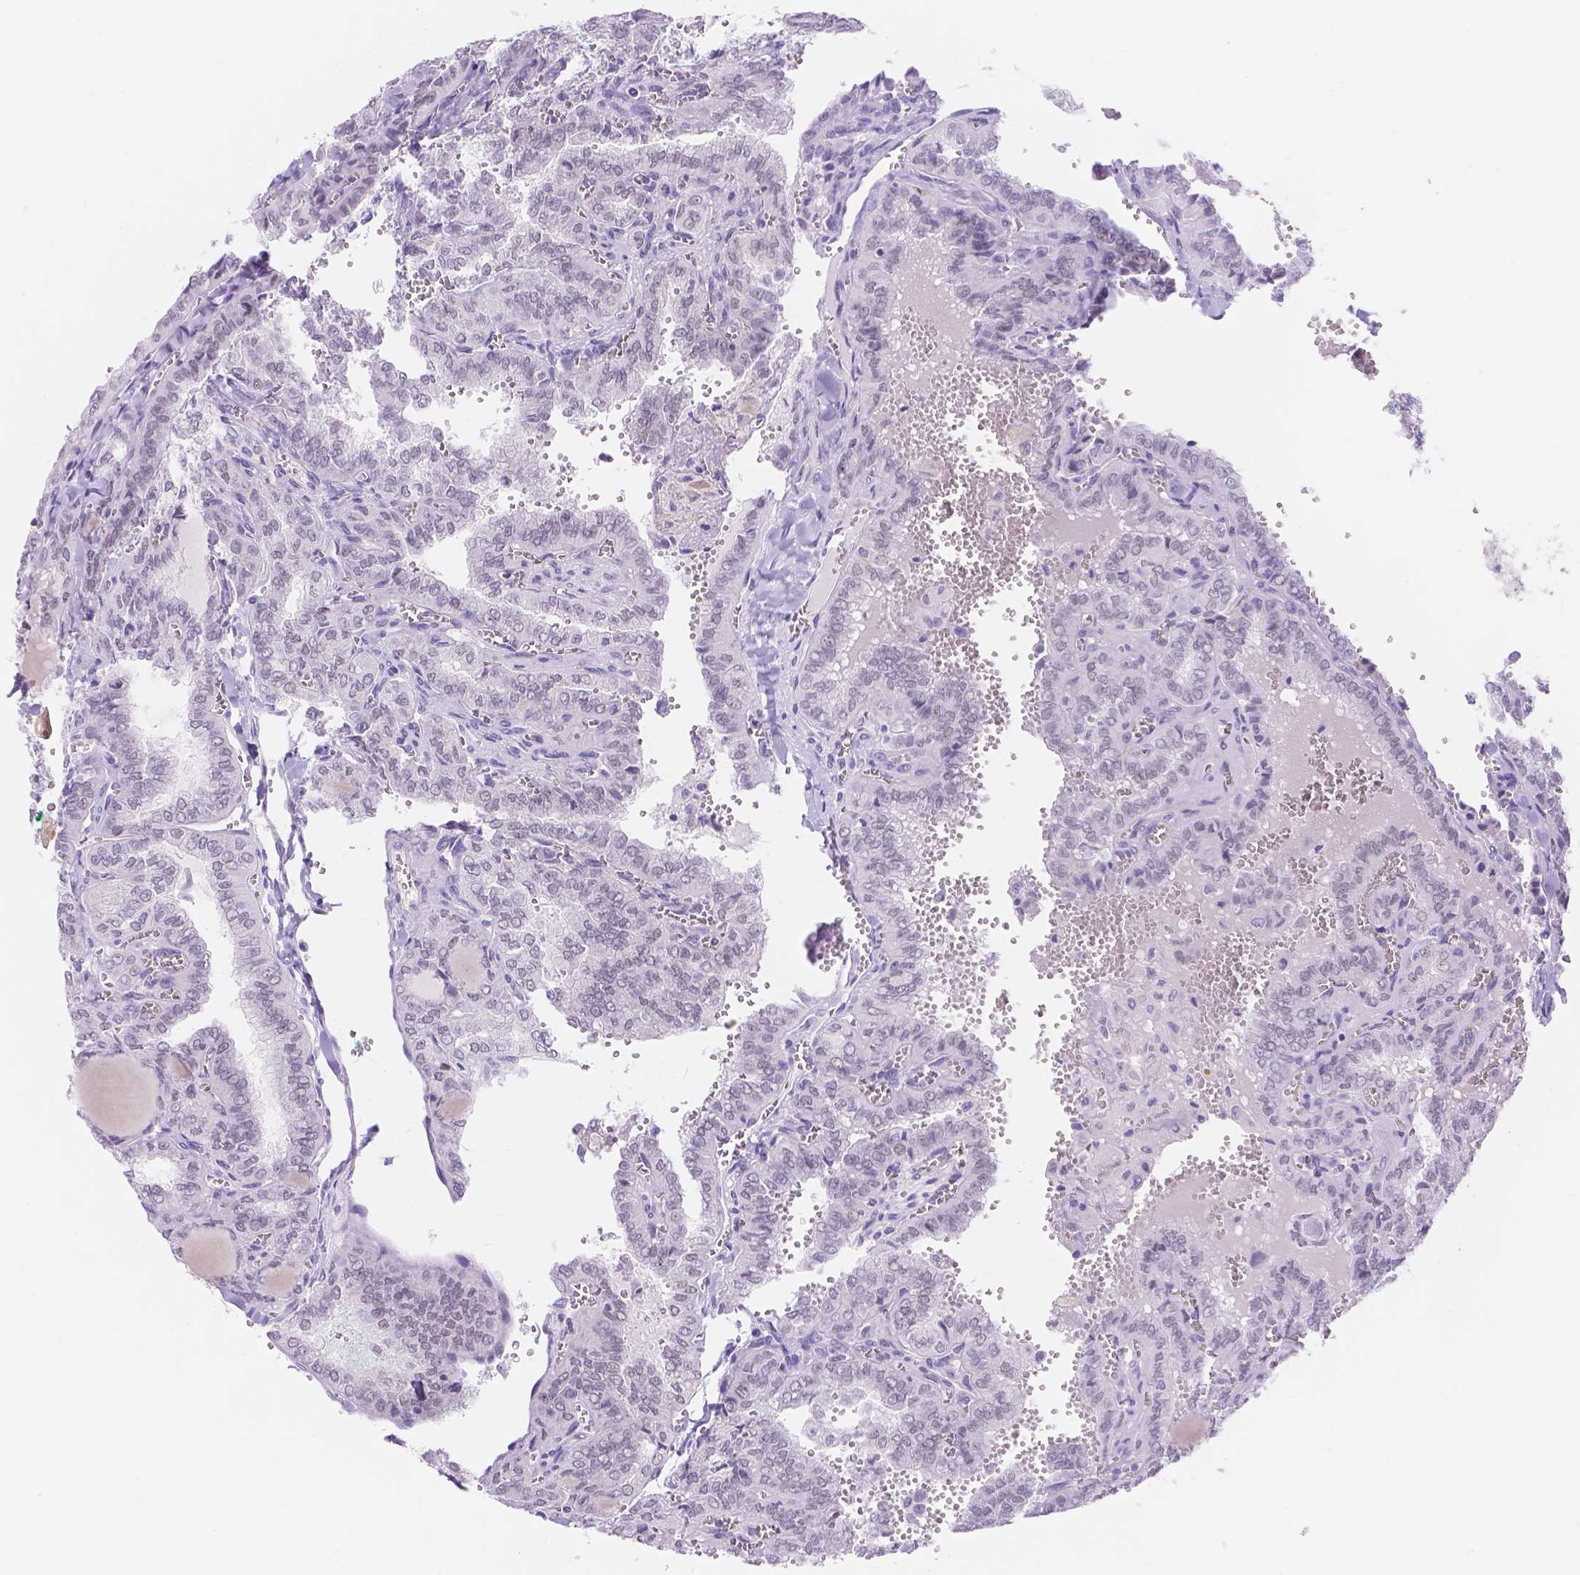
{"staining": {"intensity": "negative", "quantity": "none", "location": "none"}, "tissue": "thyroid cancer", "cell_type": "Tumor cells", "image_type": "cancer", "snomed": [{"axis": "morphology", "description": "Papillary adenocarcinoma, NOS"}, {"axis": "topography", "description": "Thyroid gland"}], "caption": "DAB (3,3'-diaminobenzidine) immunohistochemical staining of human papillary adenocarcinoma (thyroid) demonstrates no significant positivity in tumor cells.", "gene": "DCC", "patient": {"sex": "female", "age": 41}}